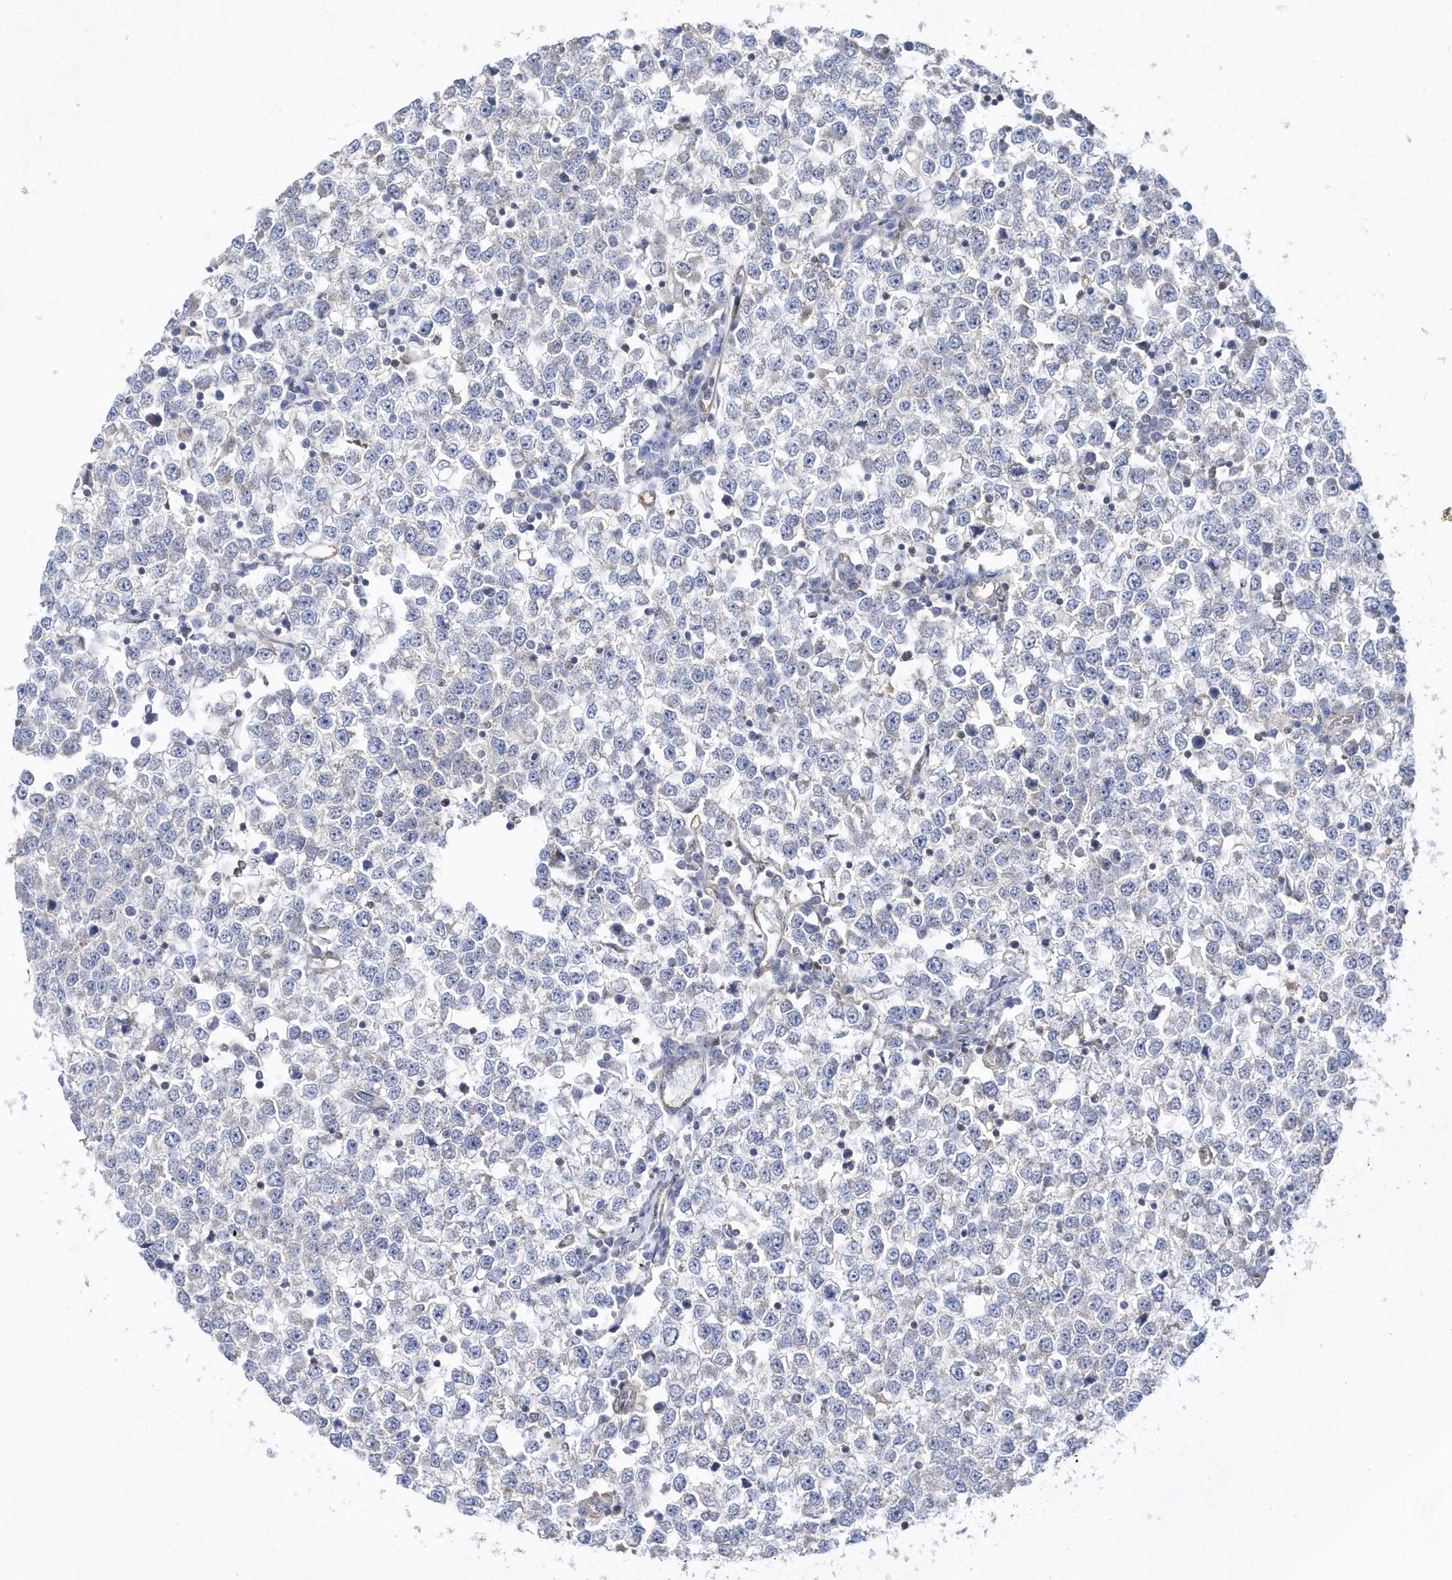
{"staining": {"intensity": "negative", "quantity": "none", "location": "none"}, "tissue": "testis cancer", "cell_type": "Tumor cells", "image_type": "cancer", "snomed": [{"axis": "morphology", "description": "Seminoma, NOS"}, {"axis": "topography", "description": "Testis"}], "caption": "Tumor cells show no significant staining in testis cancer (seminoma). Brightfield microscopy of immunohistochemistry stained with DAB (brown) and hematoxylin (blue), captured at high magnification.", "gene": "BDH2", "patient": {"sex": "male", "age": 65}}